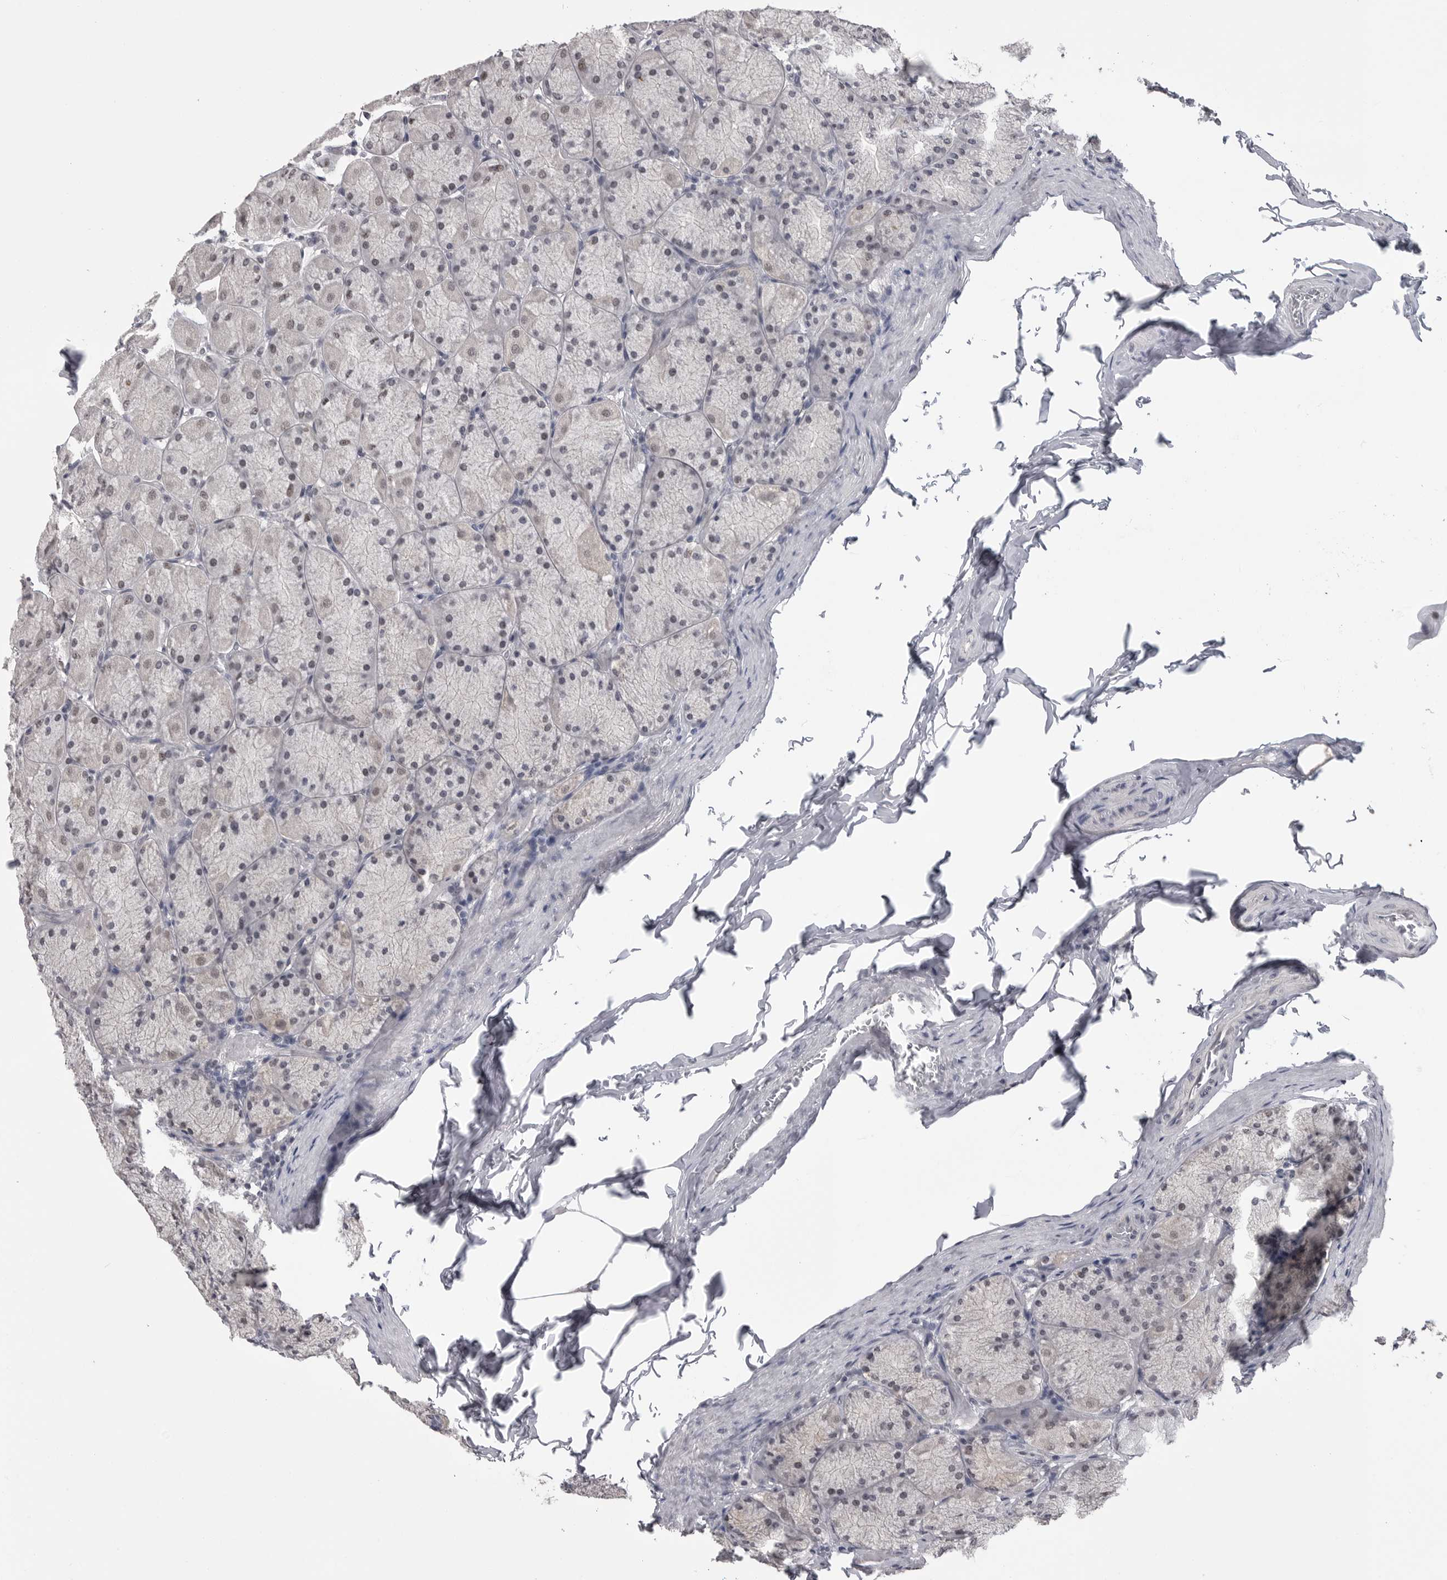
{"staining": {"intensity": "weak", "quantity": "25%-75%", "location": "nuclear"}, "tissue": "stomach", "cell_type": "Glandular cells", "image_type": "normal", "snomed": [{"axis": "morphology", "description": "Normal tissue, NOS"}, {"axis": "topography", "description": "Stomach, upper"}], "caption": "Normal stomach shows weak nuclear staining in about 25%-75% of glandular cells, visualized by immunohistochemistry.", "gene": "DLG2", "patient": {"sex": "female", "age": 56}}